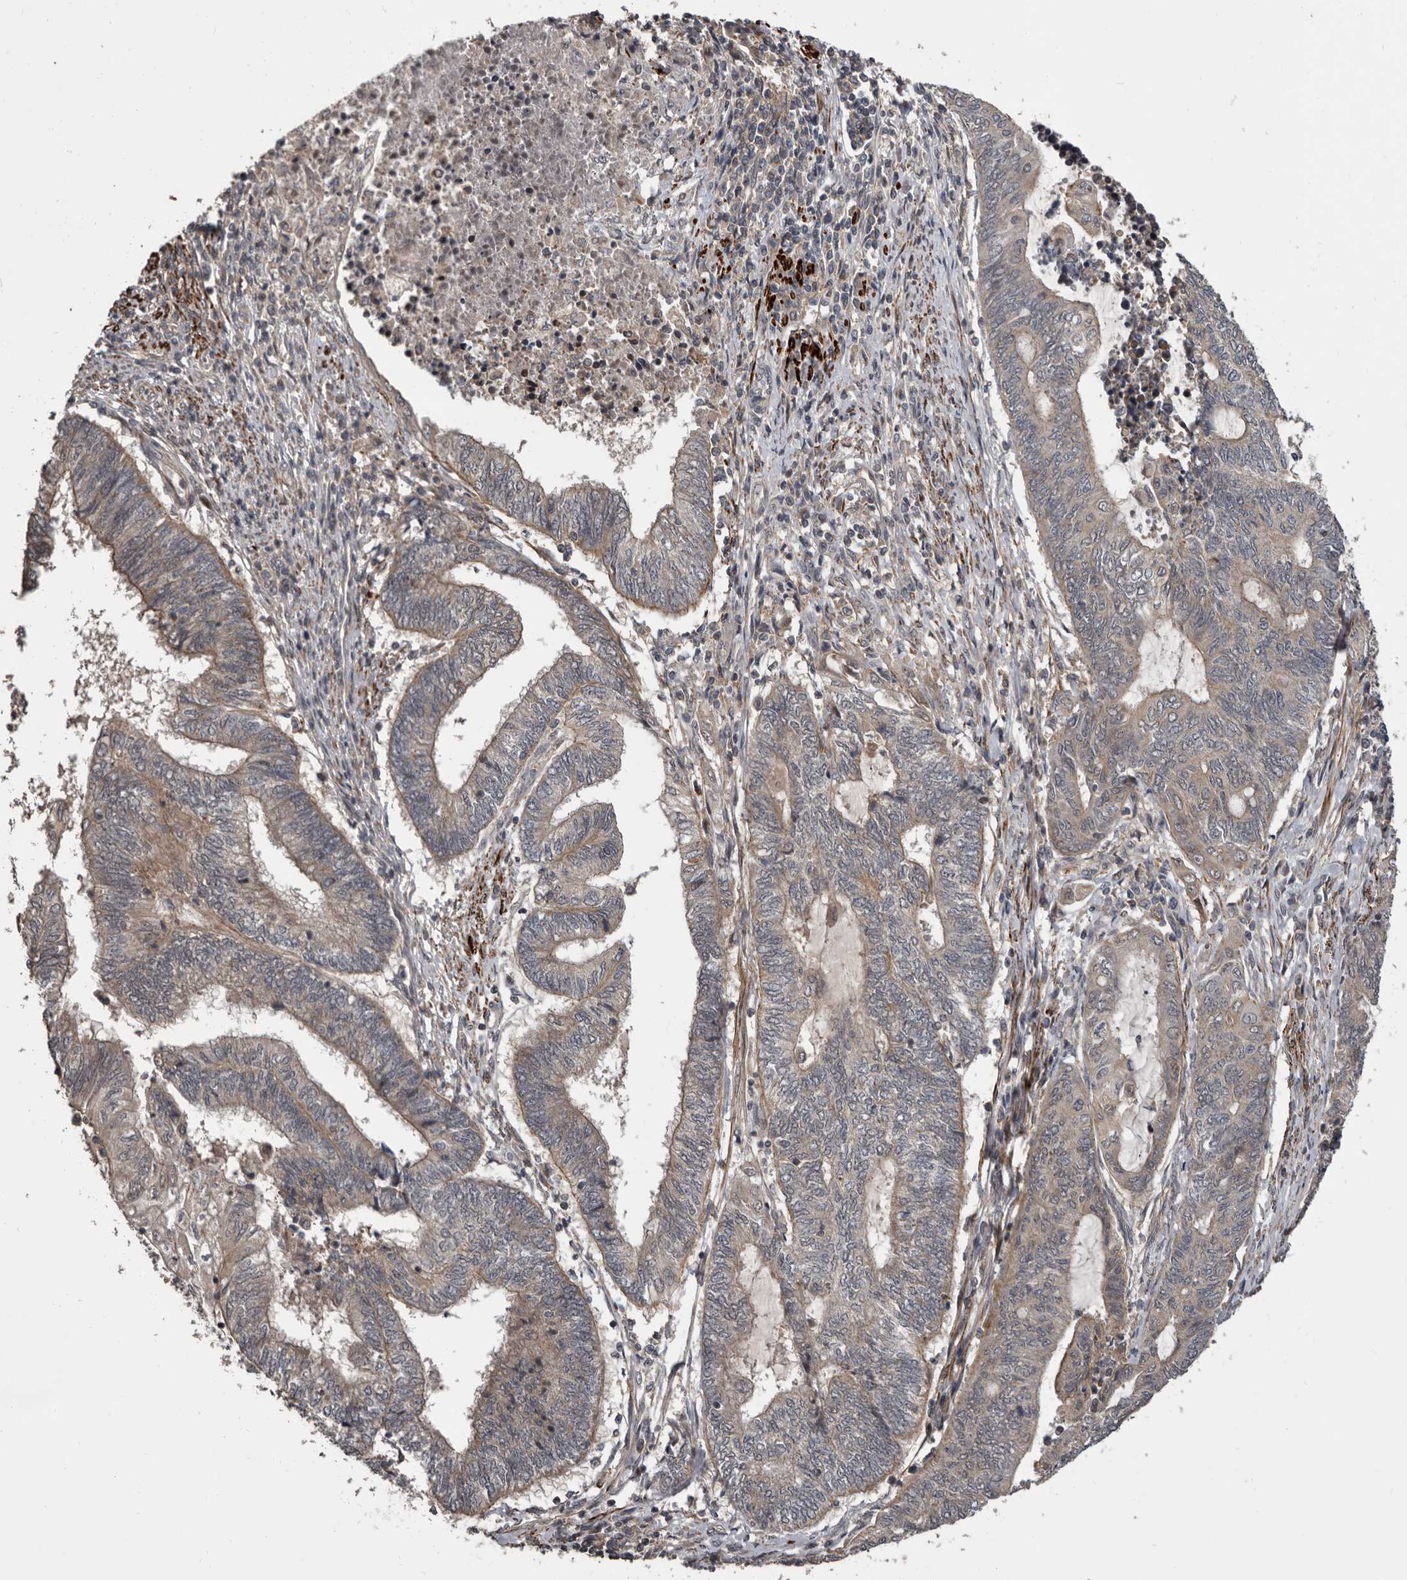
{"staining": {"intensity": "weak", "quantity": "<25%", "location": "cytoplasmic/membranous"}, "tissue": "endometrial cancer", "cell_type": "Tumor cells", "image_type": "cancer", "snomed": [{"axis": "morphology", "description": "Adenocarcinoma, NOS"}, {"axis": "topography", "description": "Uterus"}, {"axis": "topography", "description": "Endometrium"}], "caption": "Immunohistochemical staining of human endometrial cancer (adenocarcinoma) exhibits no significant expression in tumor cells.", "gene": "FGFR4", "patient": {"sex": "female", "age": 70}}